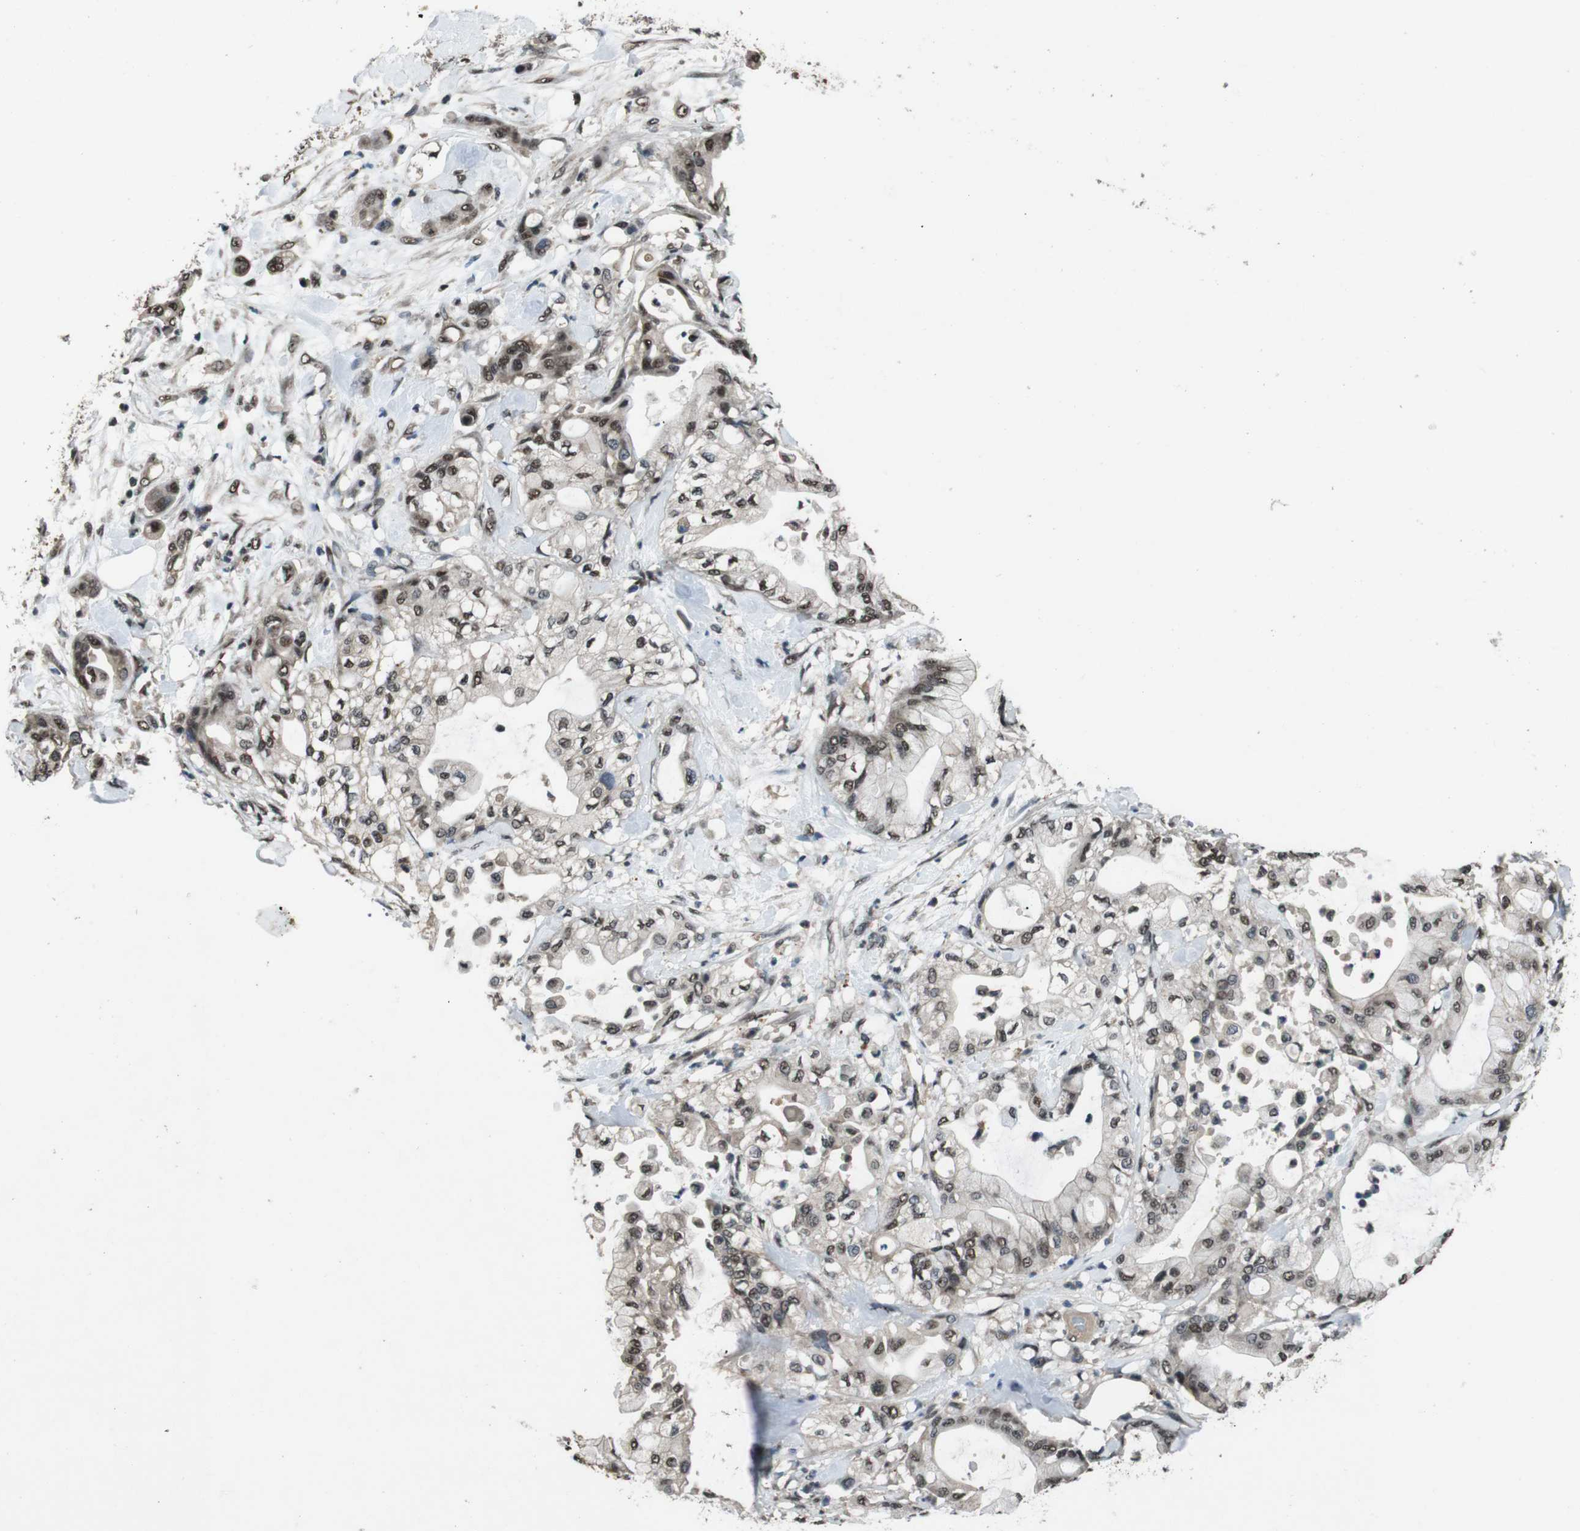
{"staining": {"intensity": "moderate", "quantity": ">75%", "location": "nuclear"}, "tissue": "pancreatic cancer", "cell_type": "Tumor cells", "image_type": "cancer", "snomed": [{"axis": "morphology", "description": "Adenocarcinoma, NOS"}, {"axis": "morphology", "description": "Adenocarcinoma, metastatic, NOS"}, {"axis": "topography", "description": "Lymph node"}, {"axis": "topography", "description": "Pancreas"}, {"axis": "topography", "description": "Duodenum"}], "caption": "Tumor cells display moderate nuclear positivity in about >75% of cells in pancreatic cancer.", "gene": "NR4A2", "patient": {"sex": "female", "age": 64}}